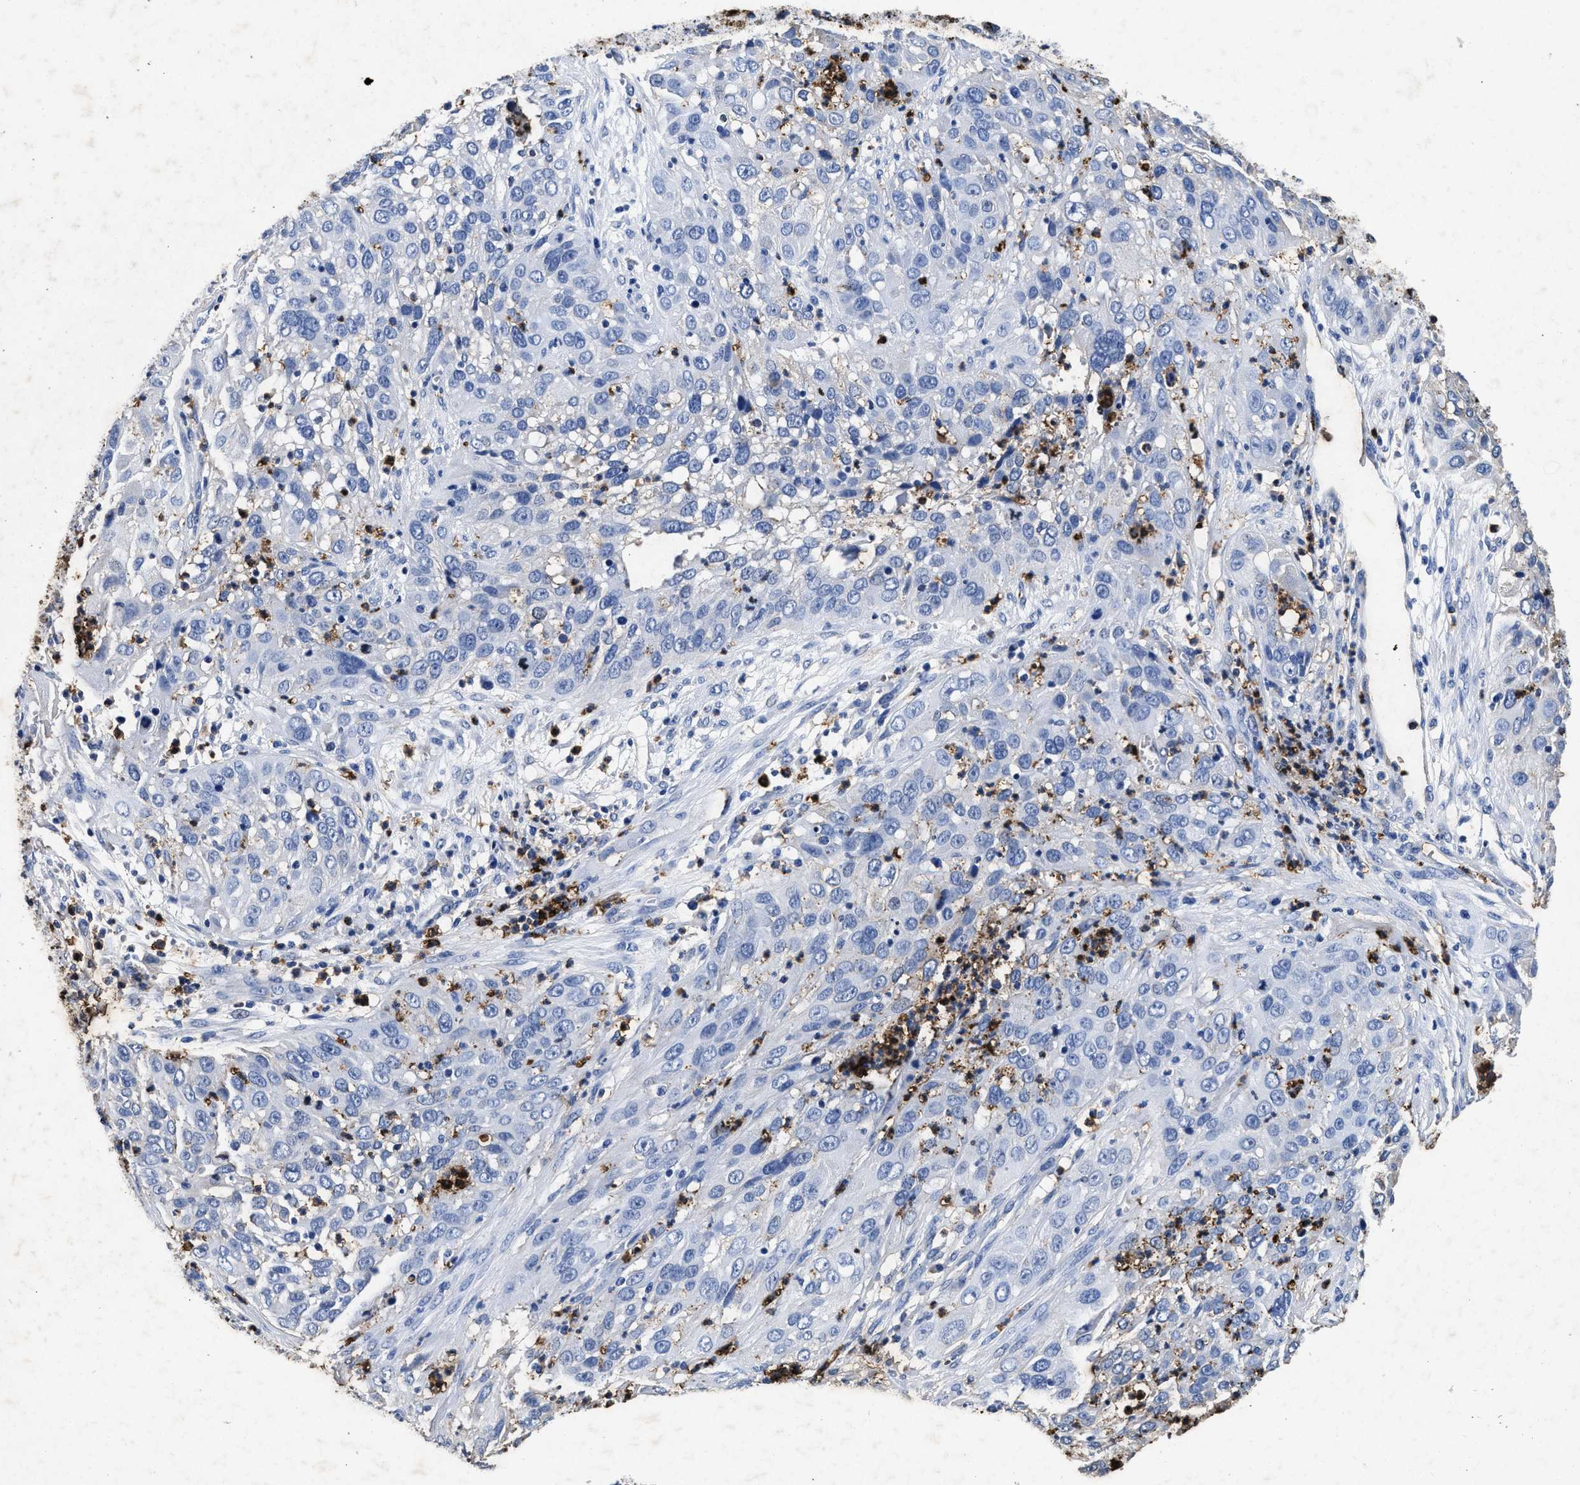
{"staining": {"intensity": "negative", "quantity": "none", "location": "none"}, "tissue": "cervical cancer", "cell_type": "Tumor cells", "image_type": "cancer", "snomed": [{"axis": "morphology", "description": "Squamous cell carcinoma, NOS"}, {"axis": "topography", "description": "Cervix"}], "caption": "This is a micrograph of immunohistochemistry staining of cervical cancer, which shows no staining in tumor cells.", "gene": "LTB4R2", "patient": {"sex": "female", "age": 32}}